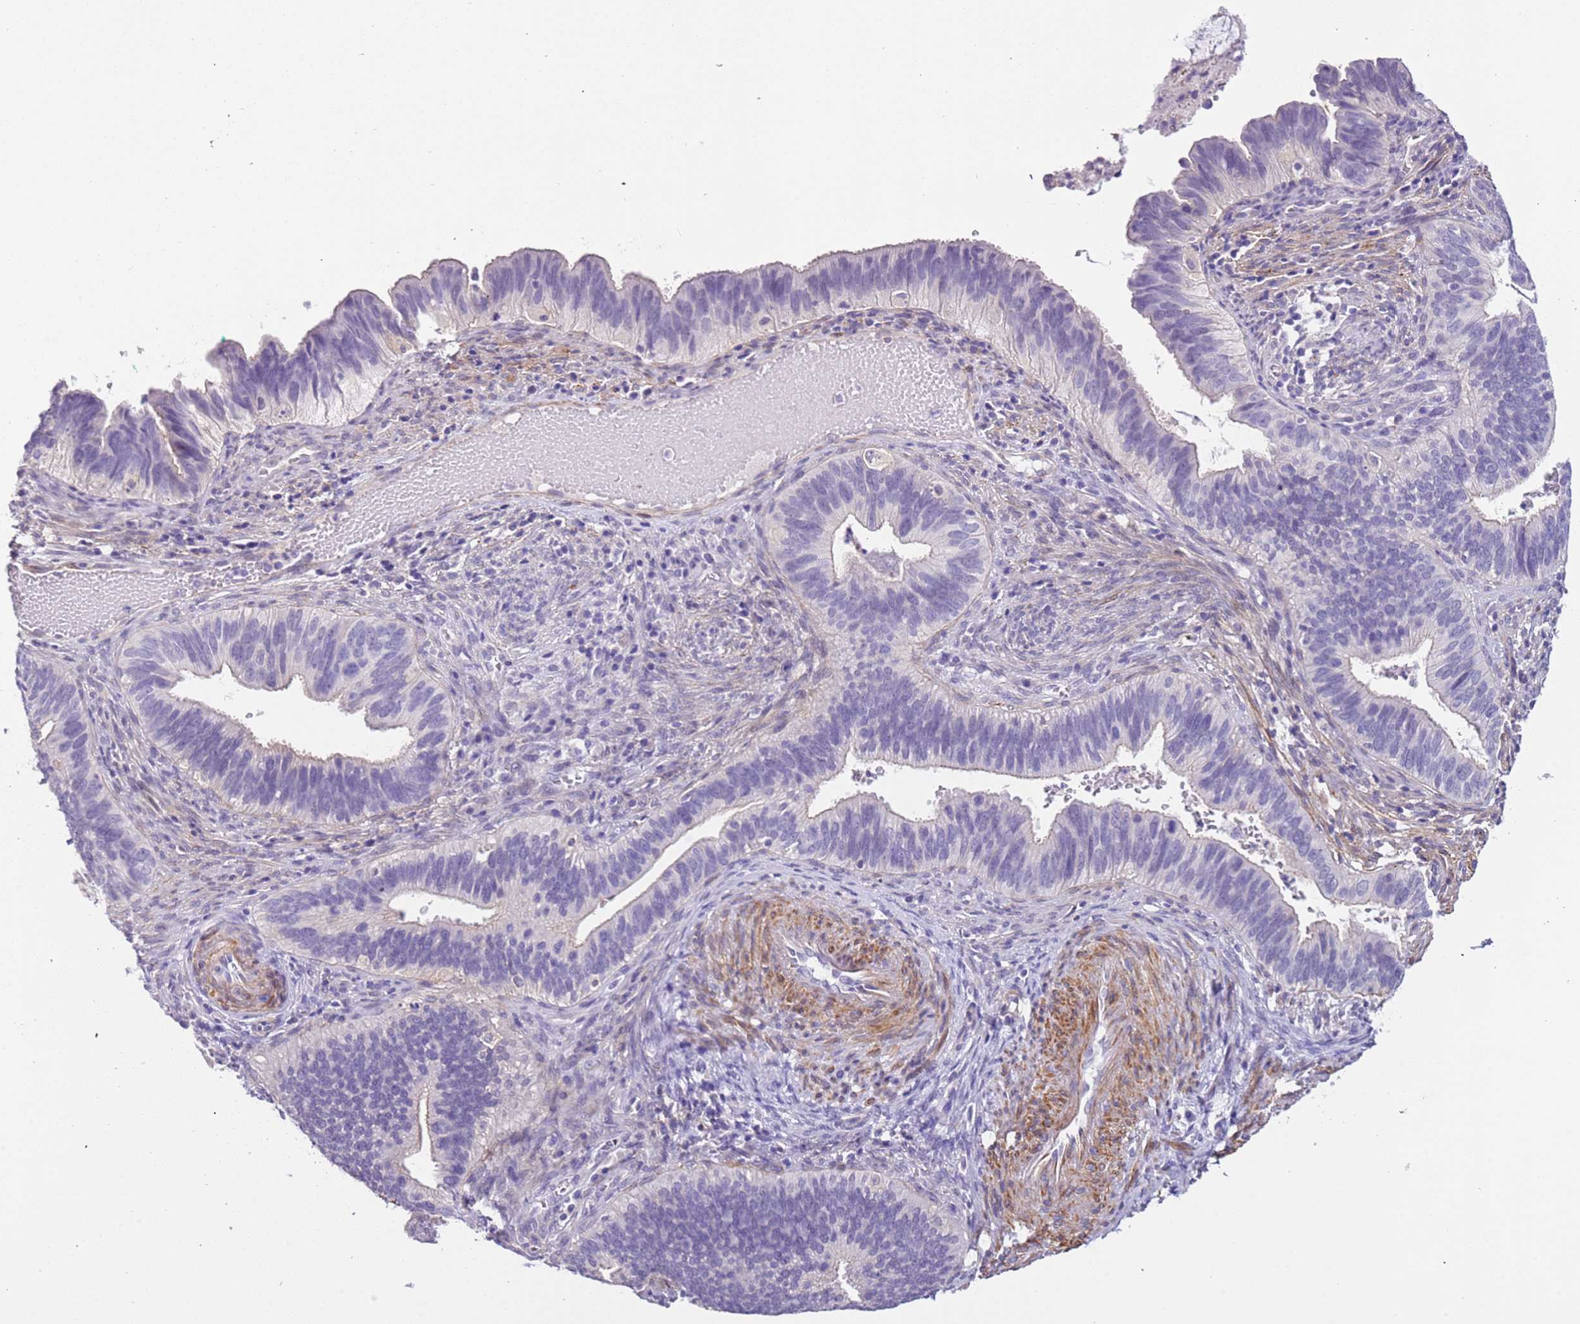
{"staining": {"intensity": "weak", "quantity": "<25%", "location": "cytoplasmic/membranous"}, "tissue": "cervical cancer", "cell_type": "Tumor cells", "image_type": "cancer", "snomed": [{"axis": "morphology", "description": "Adenocarcinoma, NOS"}, {"axis": "topography", "description": "Cervix"}], "caption": "Histopathology image shows no significant protein expression in tumor cells of adenocarcinoma (cervical).", "gene": "PCGF2", "patient": {"sex": "female", "age": 42}}